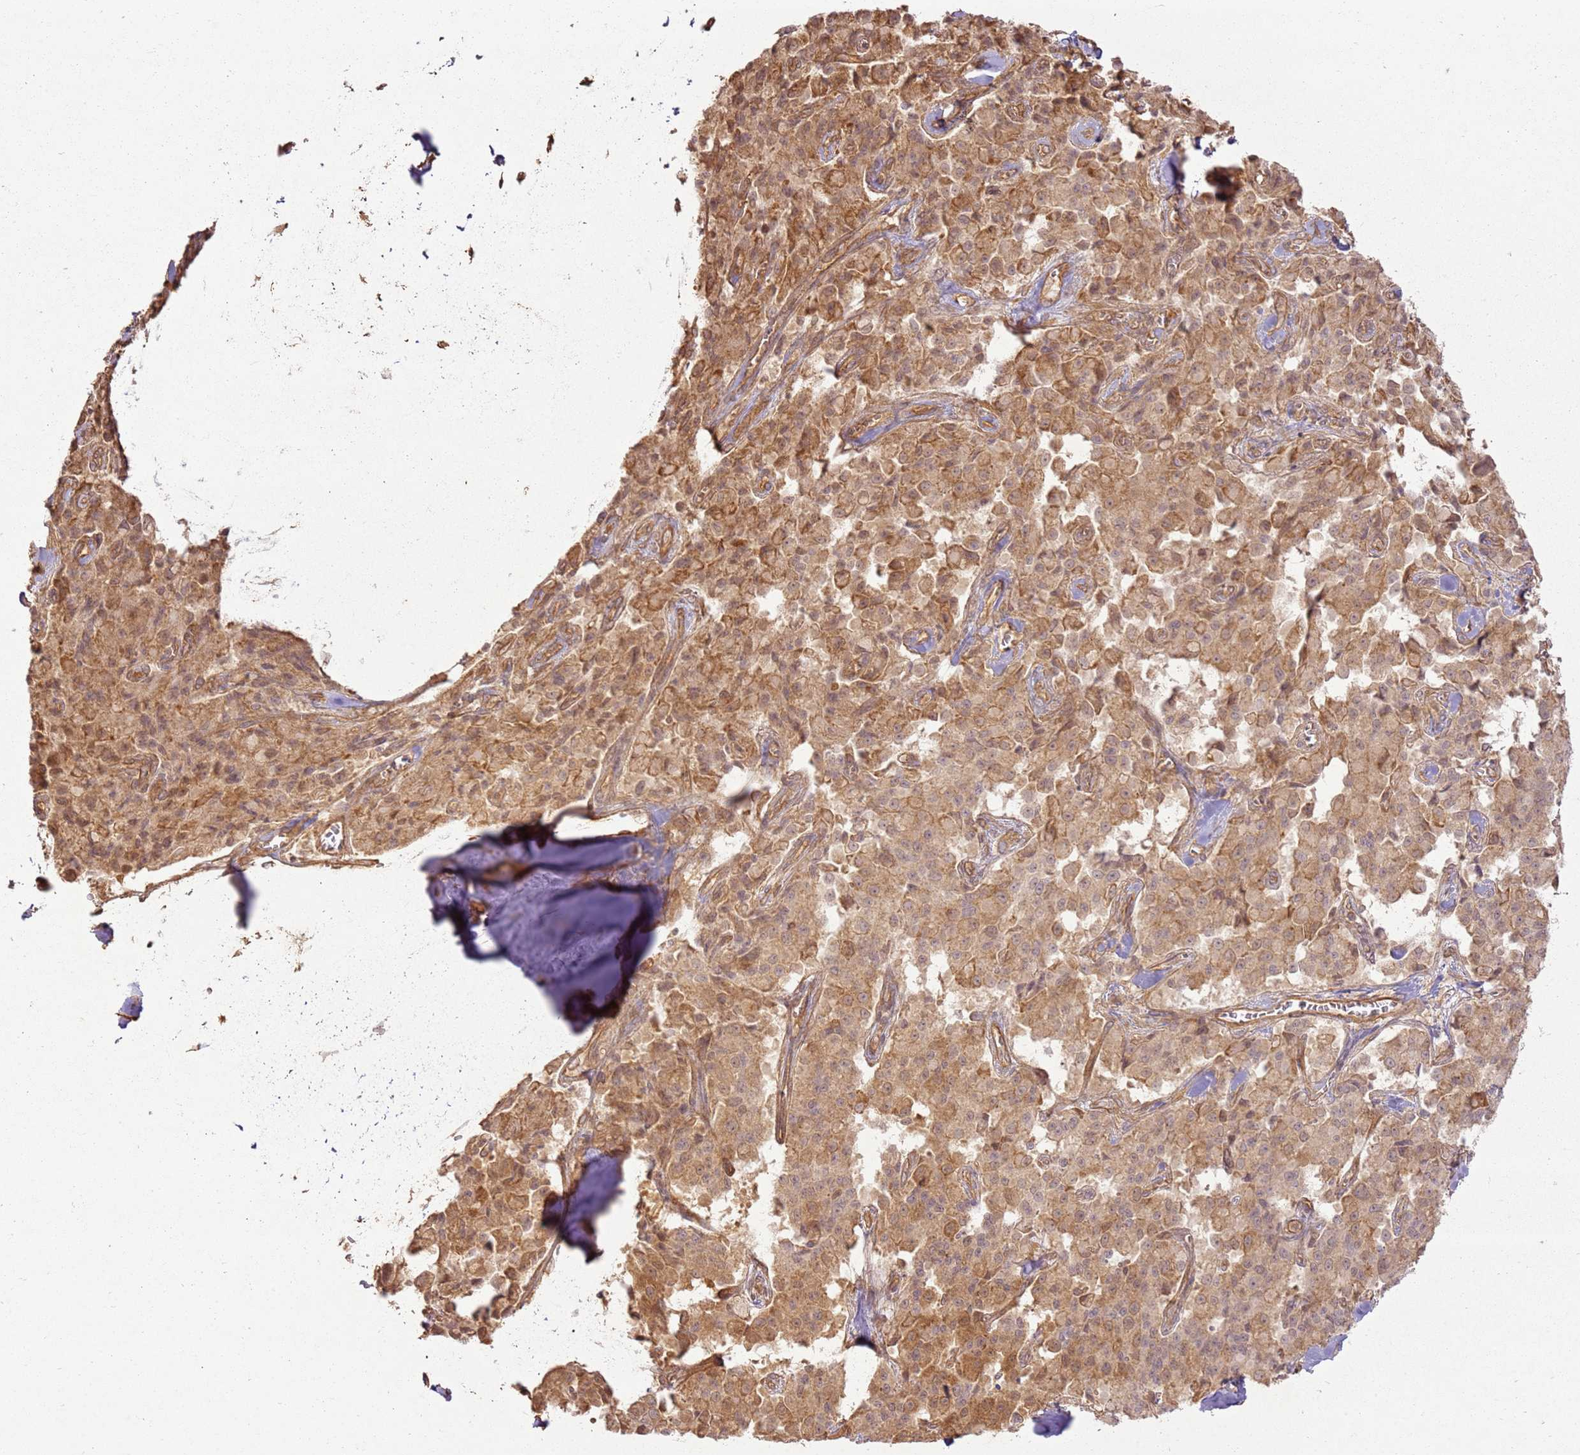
{"staining": {"intensity": "moderate", "quantity": ">75%", "location": "cytoplasmic/membranous"}, "tissue": "pancreatic cancer", "cell_type": "Tumor cells", "image_type": "cancer", "snomed": [{"axis": "morphology", "description": "Adenocarcinoma, NOS"}, {"axis": "topography", "description": "Pancreas"}], "caption": "Immunohistochemical staining of human pancreatic adenocarcinoma reveals moderate cytoplasmic/membranous protein positivity in approximately >75% of tumor cells.", "gene": "ZNF776", "patient": {"sex": "male", "age": 65}}